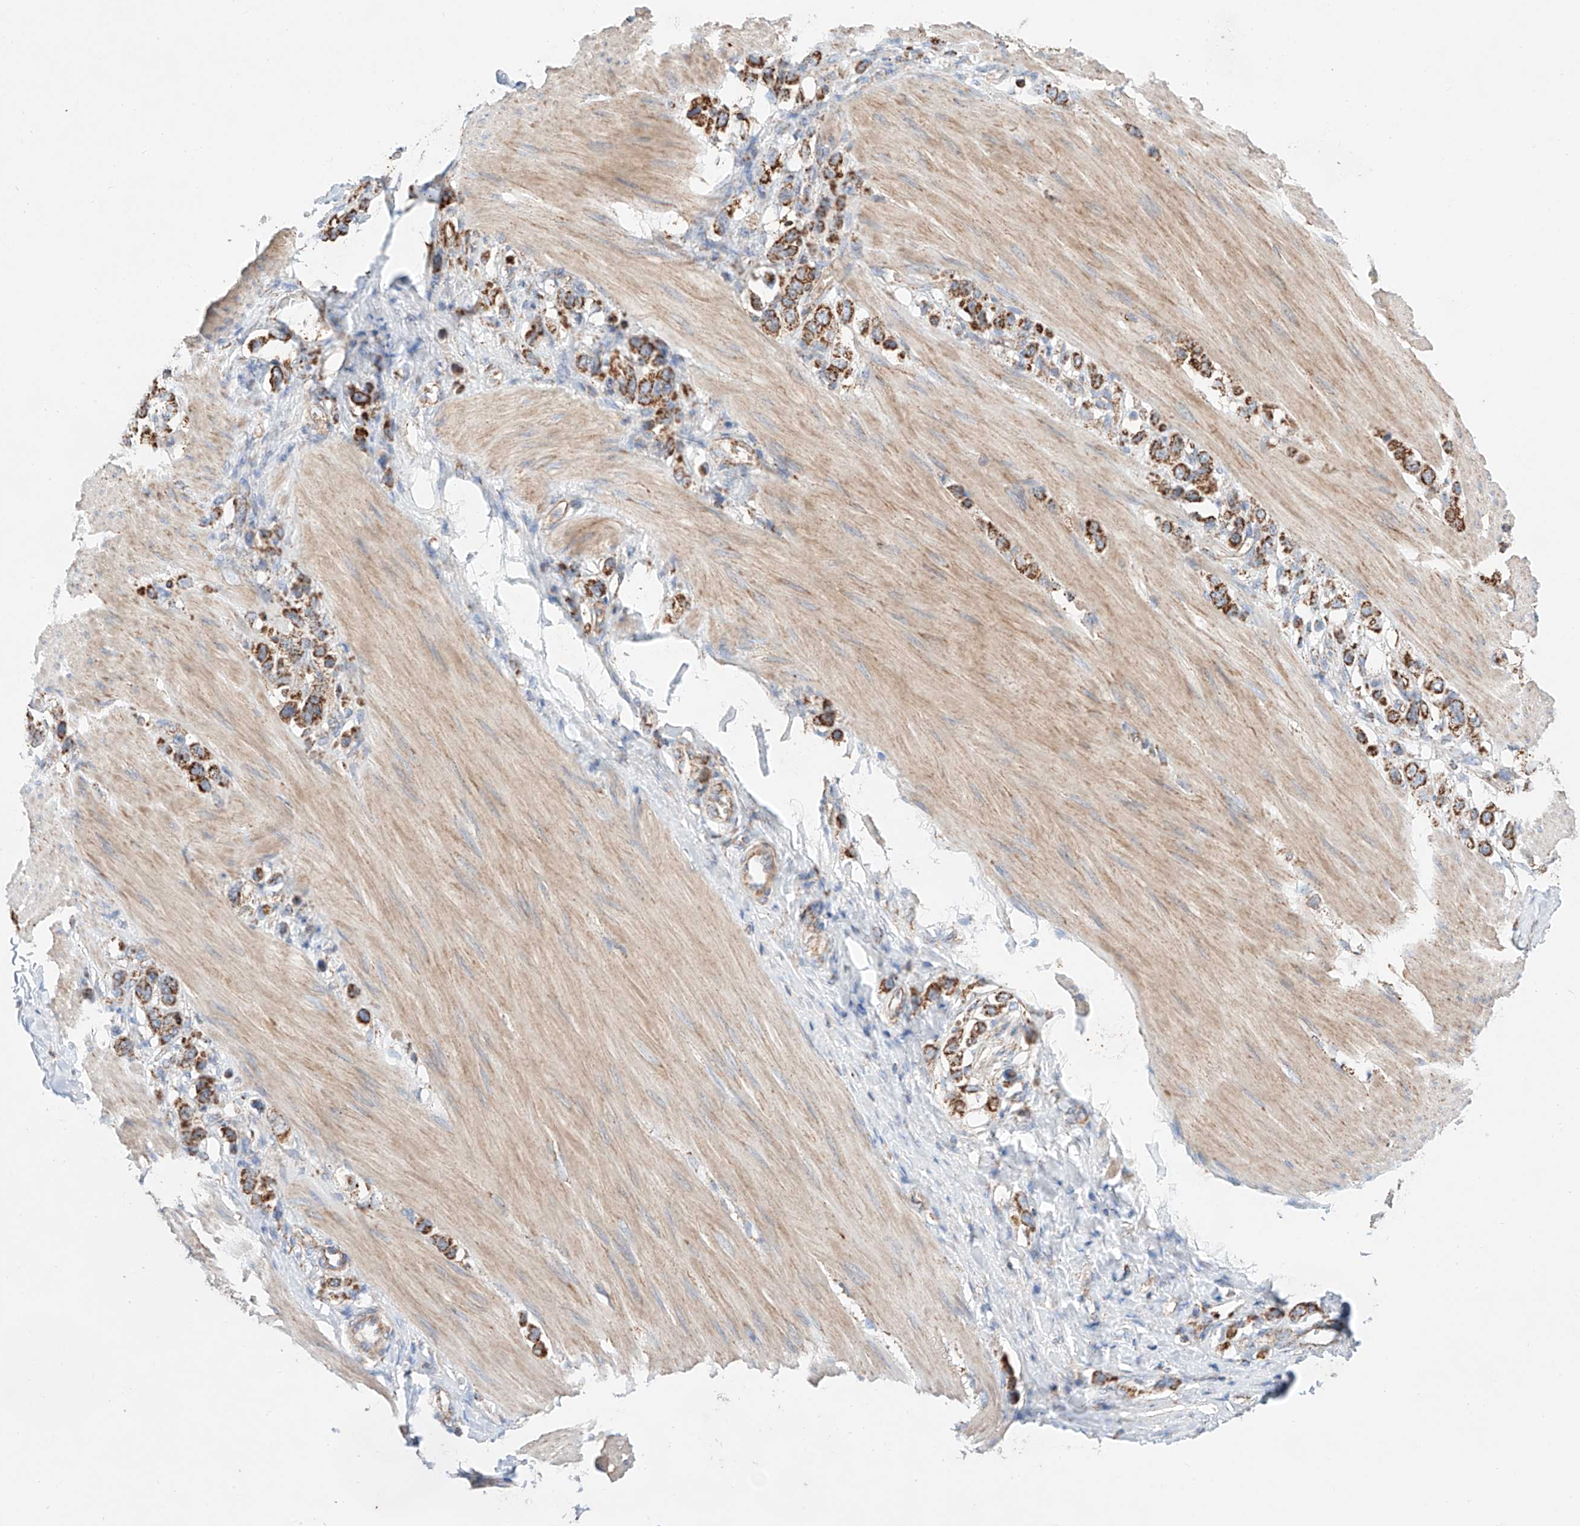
{"staining": {"intensity": "strong", "quantity": ">75%", "location": "cytoplasmic/membranous"}, "tissue": "stomach cancer", "cell_type": "Tumor cells", "image_type": "cancer", "snomed": [{"axis": "morphology", "description": "Adenocarcinoma, NOS"}, {"axis": "topography", "description": "Stomach"}], "caption": "A high-resolution image shows immunohistochemistry staining of stomach cancer (adenocarcinoma), which exhibits strong cytoplasmic/membranous staining in approximately >75% of tumor cells.", "gene": "KTI12", "patient": {"sex": "female", "age": 65}}